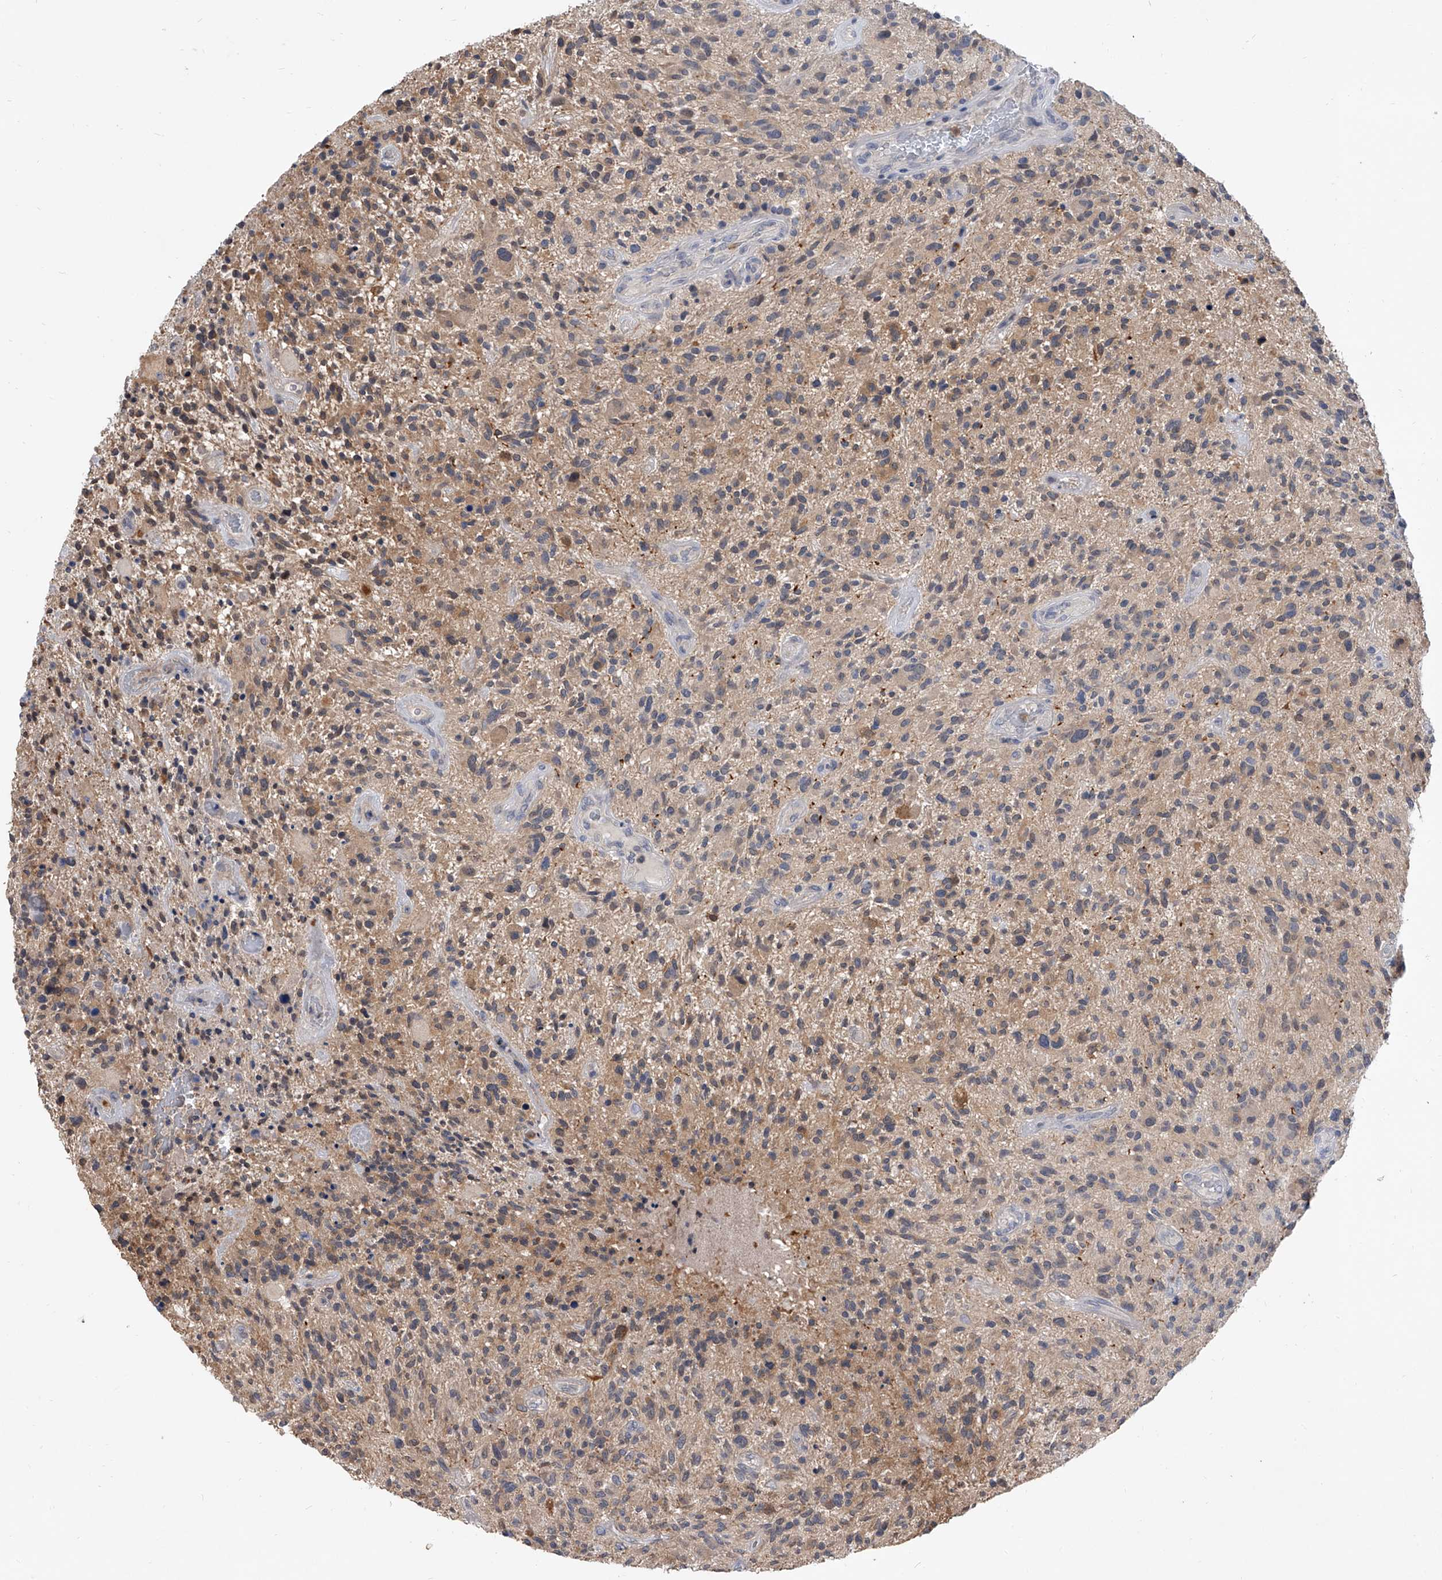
{"staining": {"intensity": "weak", "quantity": "25%-75%", "location": "cytoplasmic/membranous"}, "tissue": "glioma", "cell_type": "Tumor cells", "image_type": "cancer", "snomed": [{"axis": "morphology", "description": "Glioma, malignant, High grade"}, {"axis": "topography", "description": "Brain"}], "caption": "Immunohistochemical staining of malignant high-grade glioma exhibits low levels of weak cytoplasmic/membranous protein positivity in about 25%-75% of tumor cells. (Stains: DAB (3,3'-diaminobenzidine) in brown, nuclei in blue, Microscopy: brightfield microscopy at high magnification).", "gene": "BHLHE23", "patient": {"sex": "male", "age": 47}}